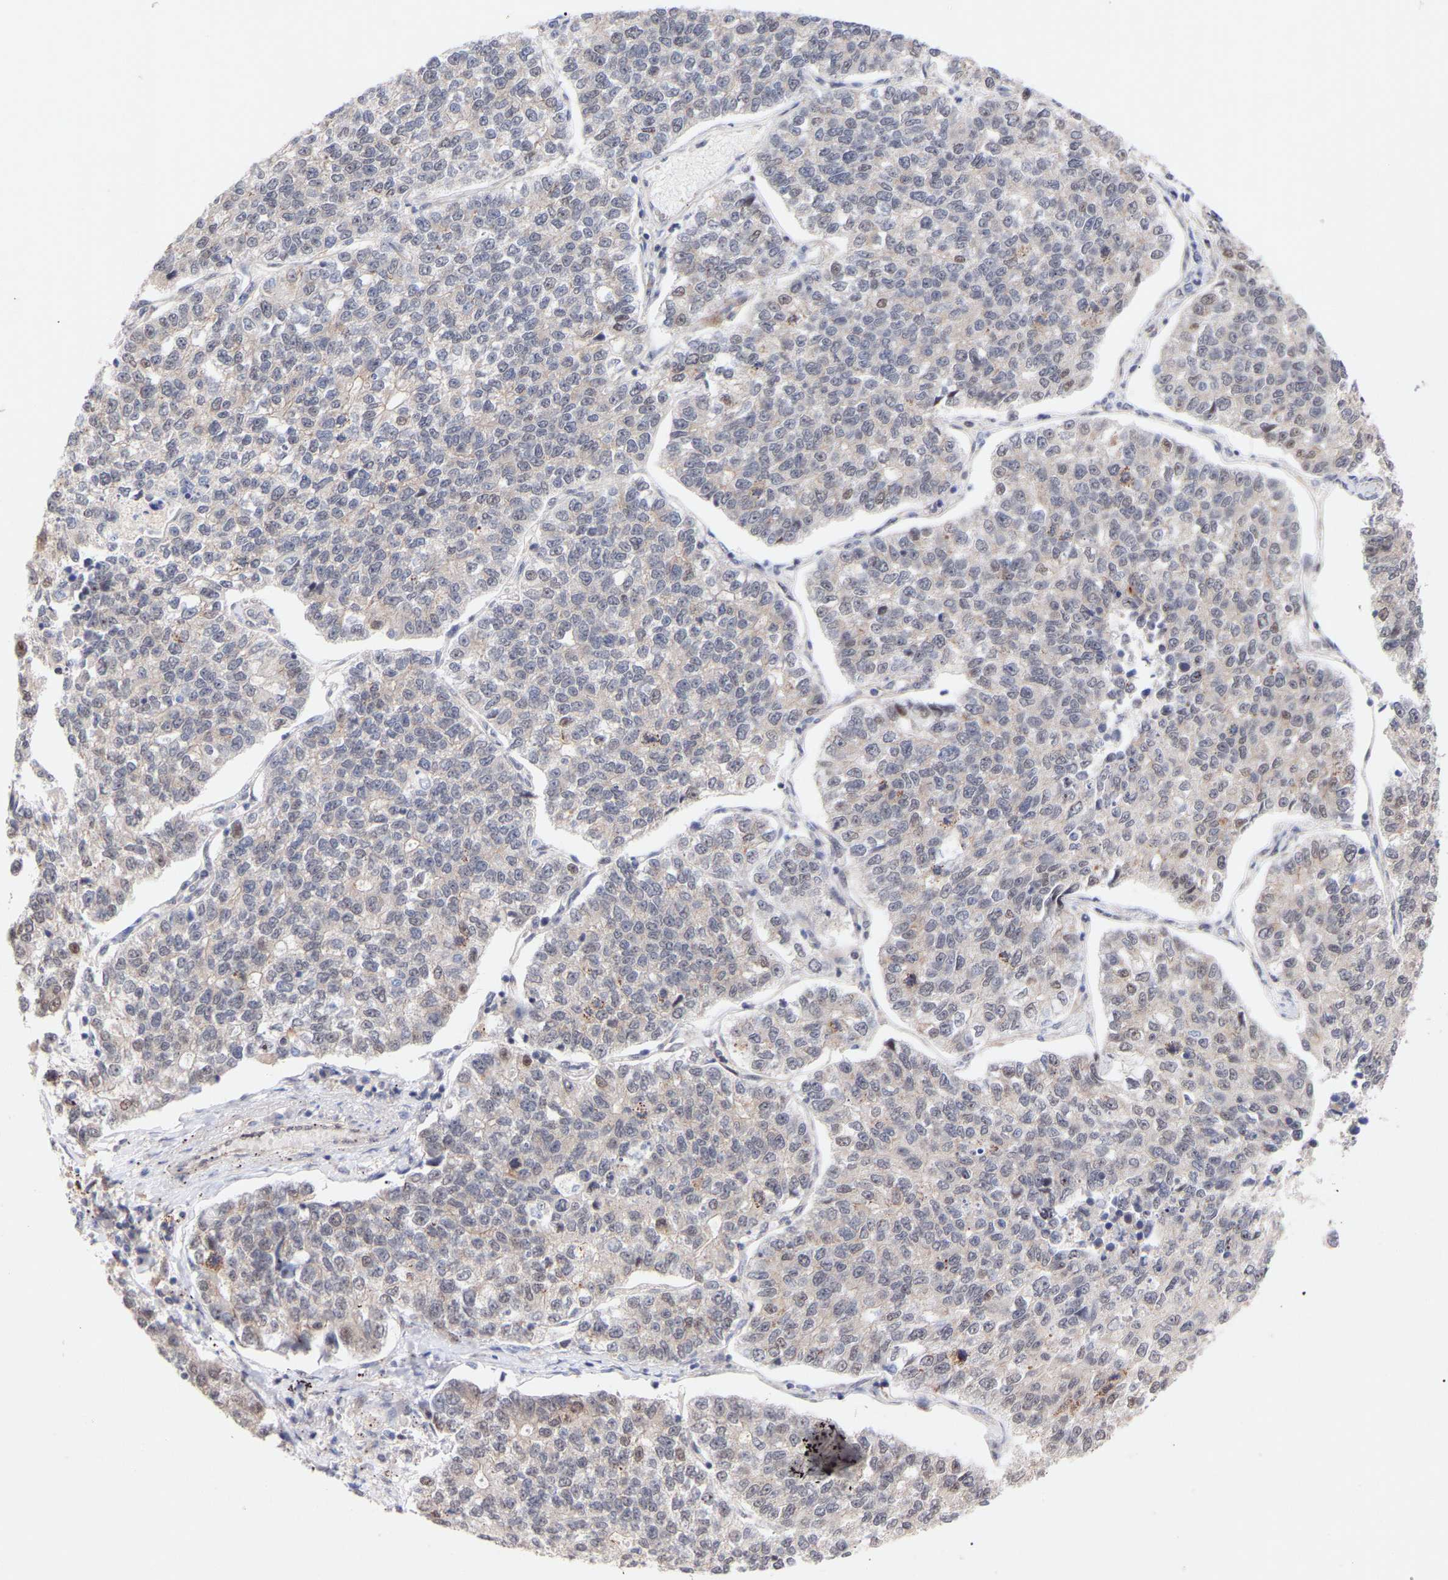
{"staining": {"intensity": "weak", "quantity": "<25%", "location": "nuclear"}, "tissue": "lung cancer", "cell_type": "Tumor cells", "image_type": "cancer", "snomed": [{"axis": "morphology", "description": "Adenocarcinoma, NOS"}, {"axis": "topography", "description": "Lung"}], "caption": "An immunohistochemistry image of lung cancer (adenocarcinoma) is shown. There is no staining in tumor cells of lung cancer (adenocarcinoma).", "gene": "PDLIM5", "patient": {"sex": "male", "age": 49}}